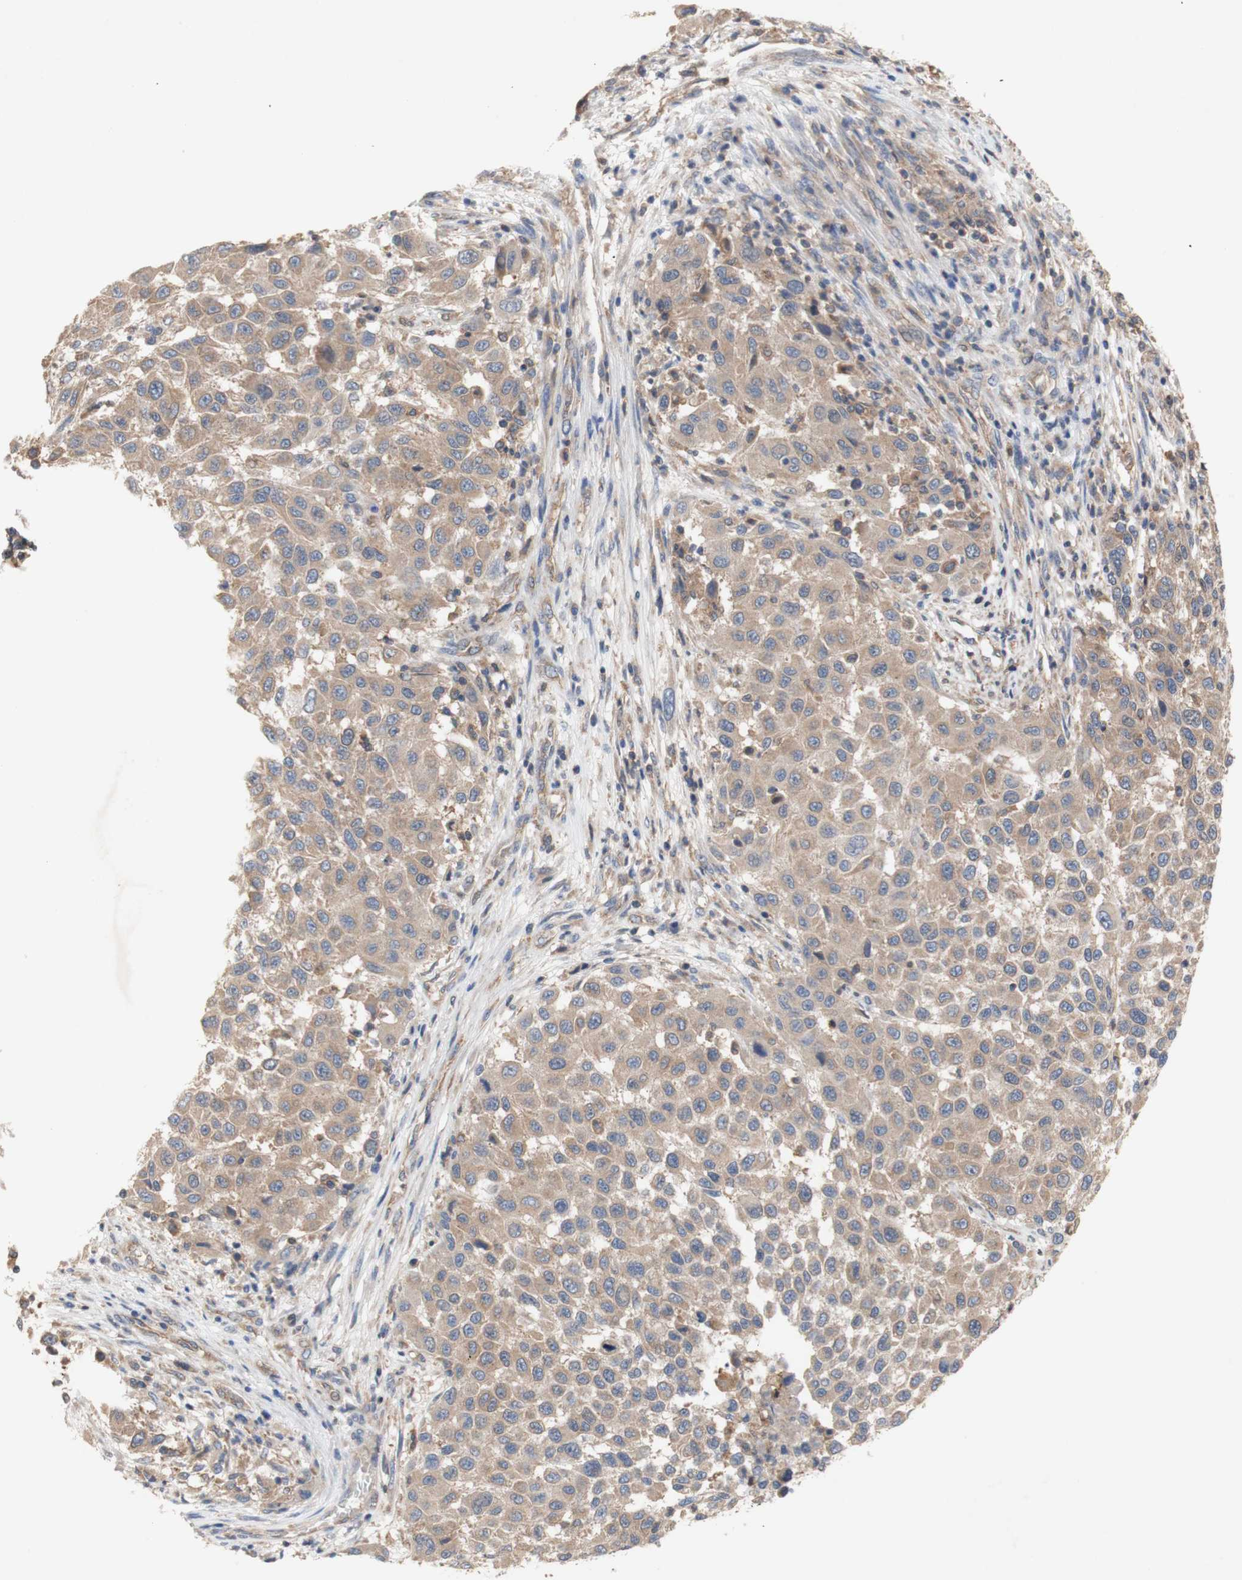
{"staining": {"intensity": "moderate", "quantity": ">75%", "location": "cytoplasmic/membranous"}, "tissue": "melanoma", "cell_type": "Tumor cells", "image_type": "cancer", "snomed": [{"axis": "morphology", "description": "Malignant melanoma, Metastatic site"}, {"axis": "topography", "description": "Lymph node"}], "caption": "Protein staining of melanoma tissue exhibits moderate cytoplasmic/membranous staining in about >75% of tumor cells.", "gene": "IKBKG", "patient": {"sex": "male", "age": 61}}